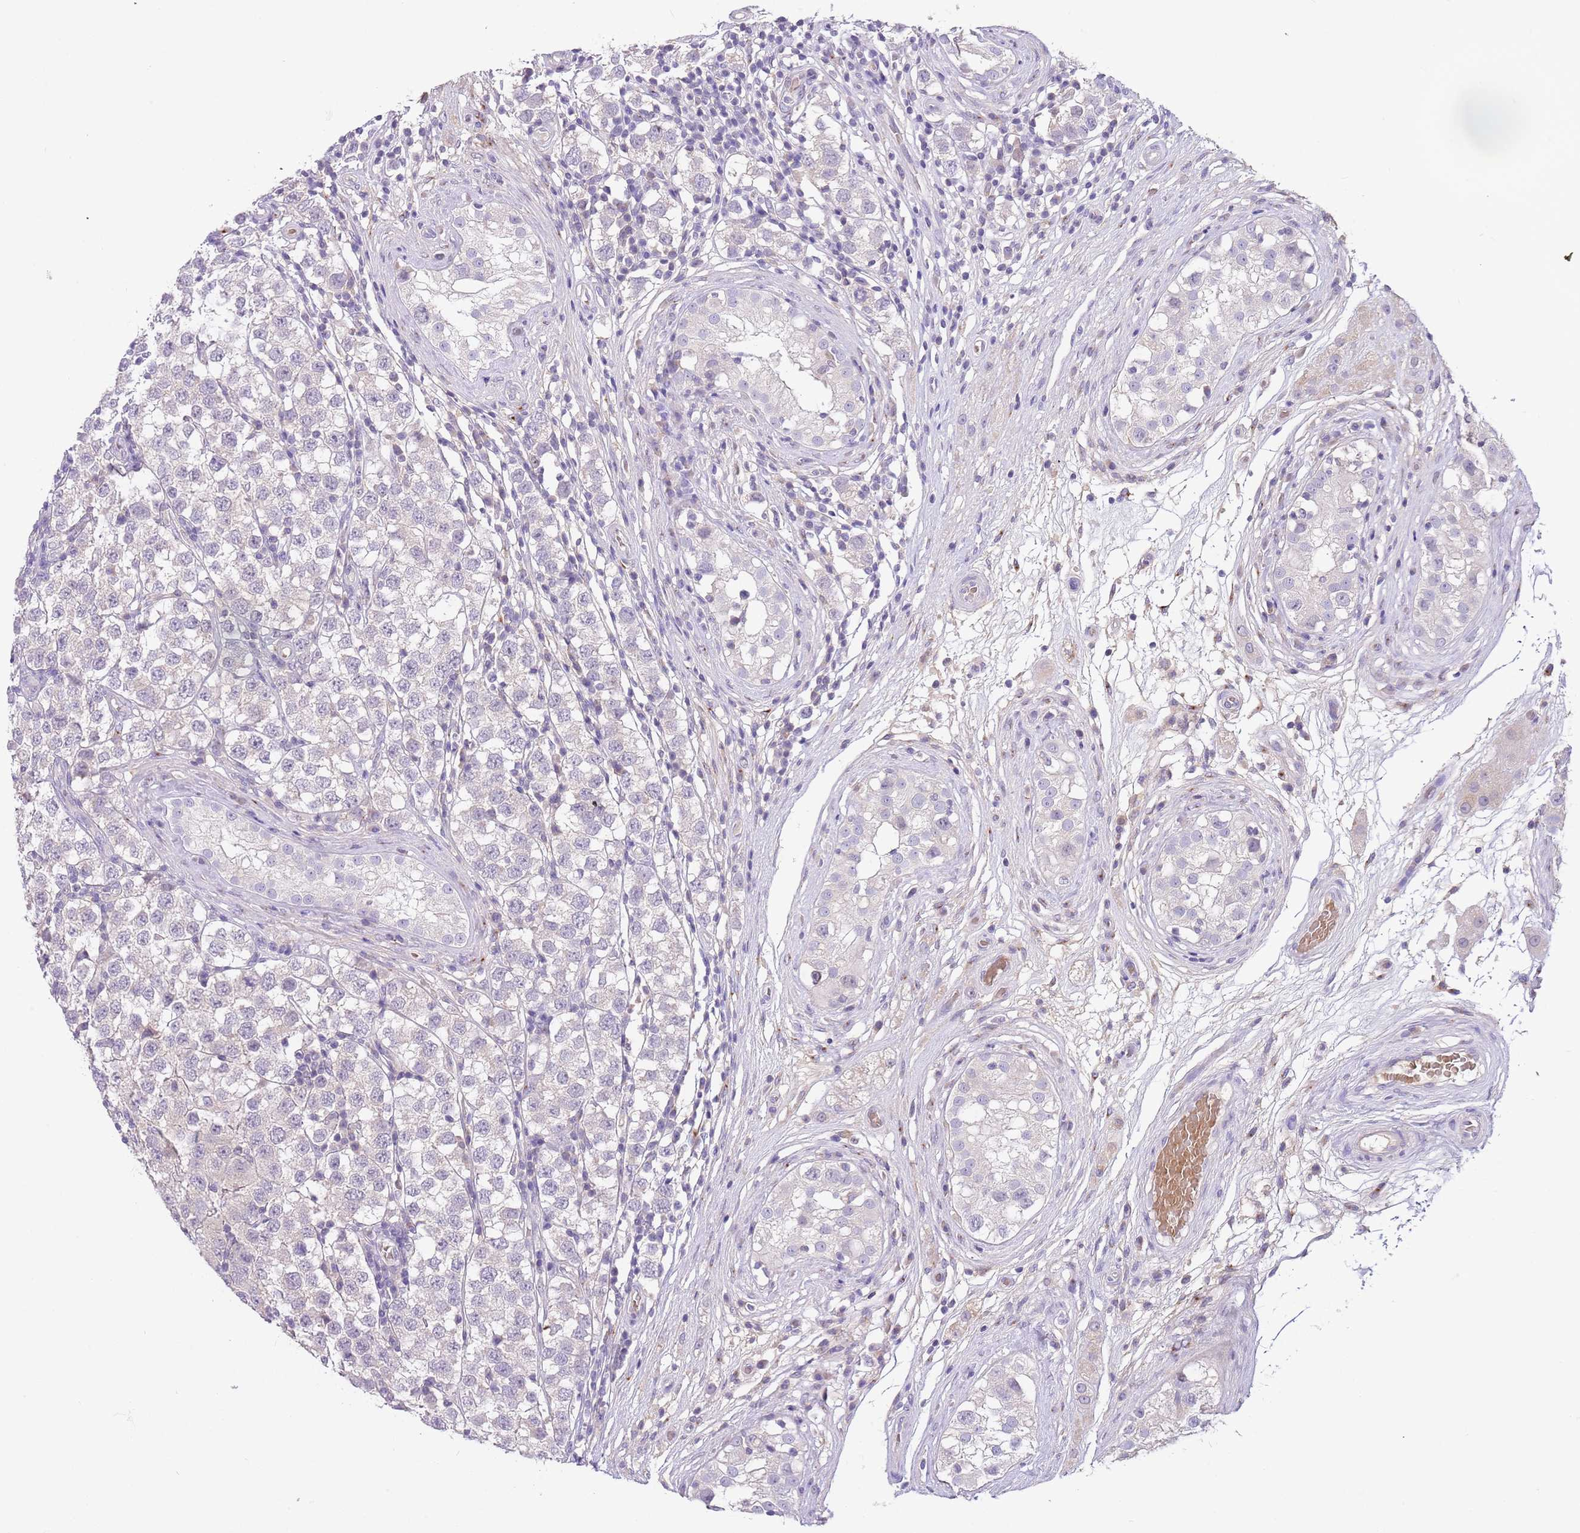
{"staining": {"intensity": "negative", "quantity": "none", "location": "none"}, "tissue": "testis cancer", "cell_type": "Tumor cells", "image_type": "cancer", "snomed": [{"axis": "morphology", "description": "Seminoma, NOS"}, {"axis": "topography", "description": "Testis"}], "caption": "IHC histopathology image of testis cancer (seminoma) stained for a protein (brown), which exhibits no expression in tumor cells. (Stains: DAB IHC with hematoxylin counter stain, Microscopy: brightfield microscopy at high magnification).", "gene": "CFAP73", "patient": {"sex": "male", "age": 34}}